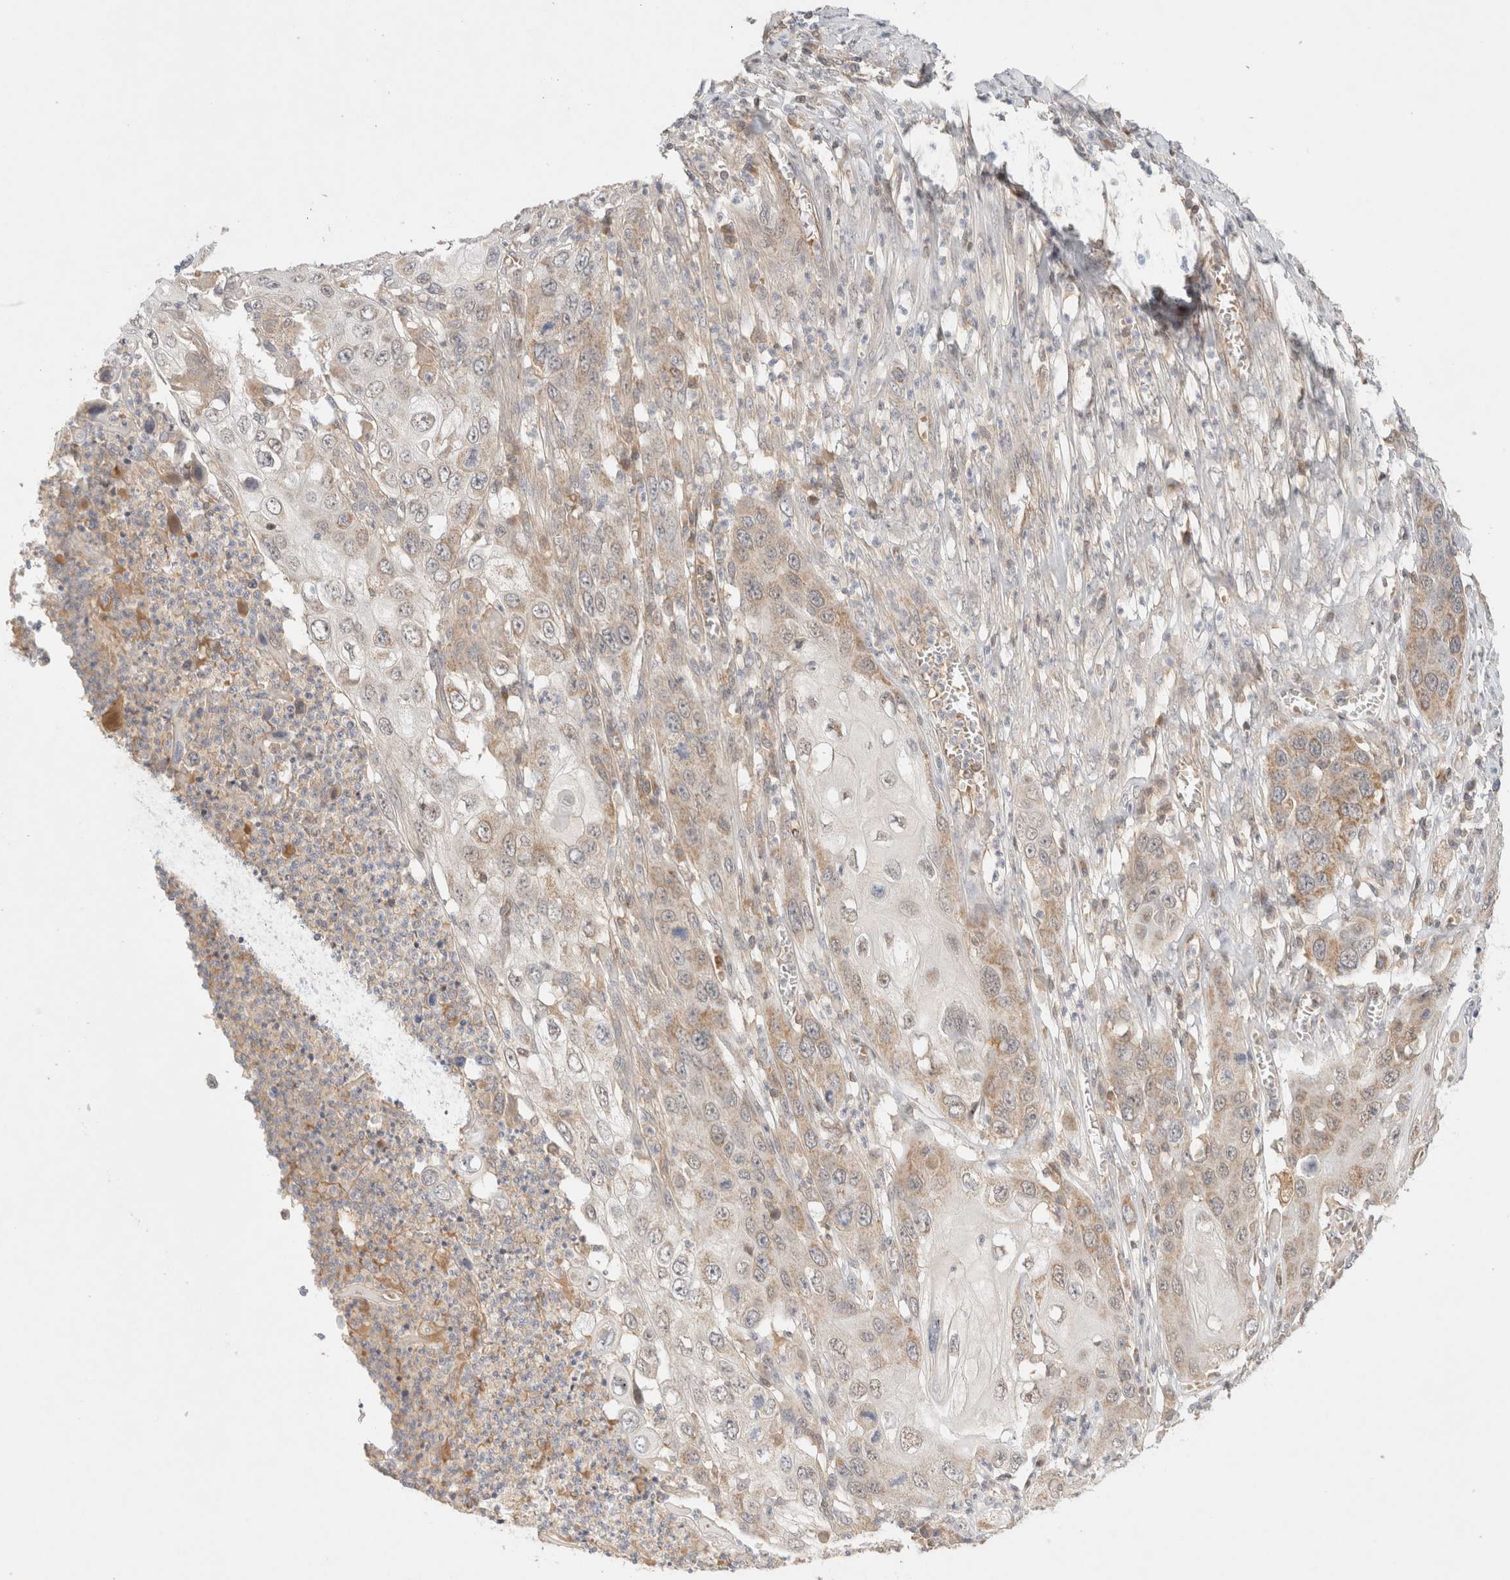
{"staining": {"intensity": "weak", "quantity": ">75%", "location": "cytoplasmic/membranous"}, "tissue": "skin cancer", "cell_type": "Tumor cells", "image_type": "cancer", "snomed": [{"axis": "morphology", "description": "Squamous cell carcinoma, NOS"}, {"axis": "topography", "description": "Skin"}], "caption": "IHC (DAB (3,3'-diaminobenzidine)) staining of human skin cancer (squamous cell carcinoma) displays weak cytoplasmic/membranous protein staining in approximately >75% of tumor cells.", "gene": "MRM3", "patient": {"sex": "male", "age": 55}}